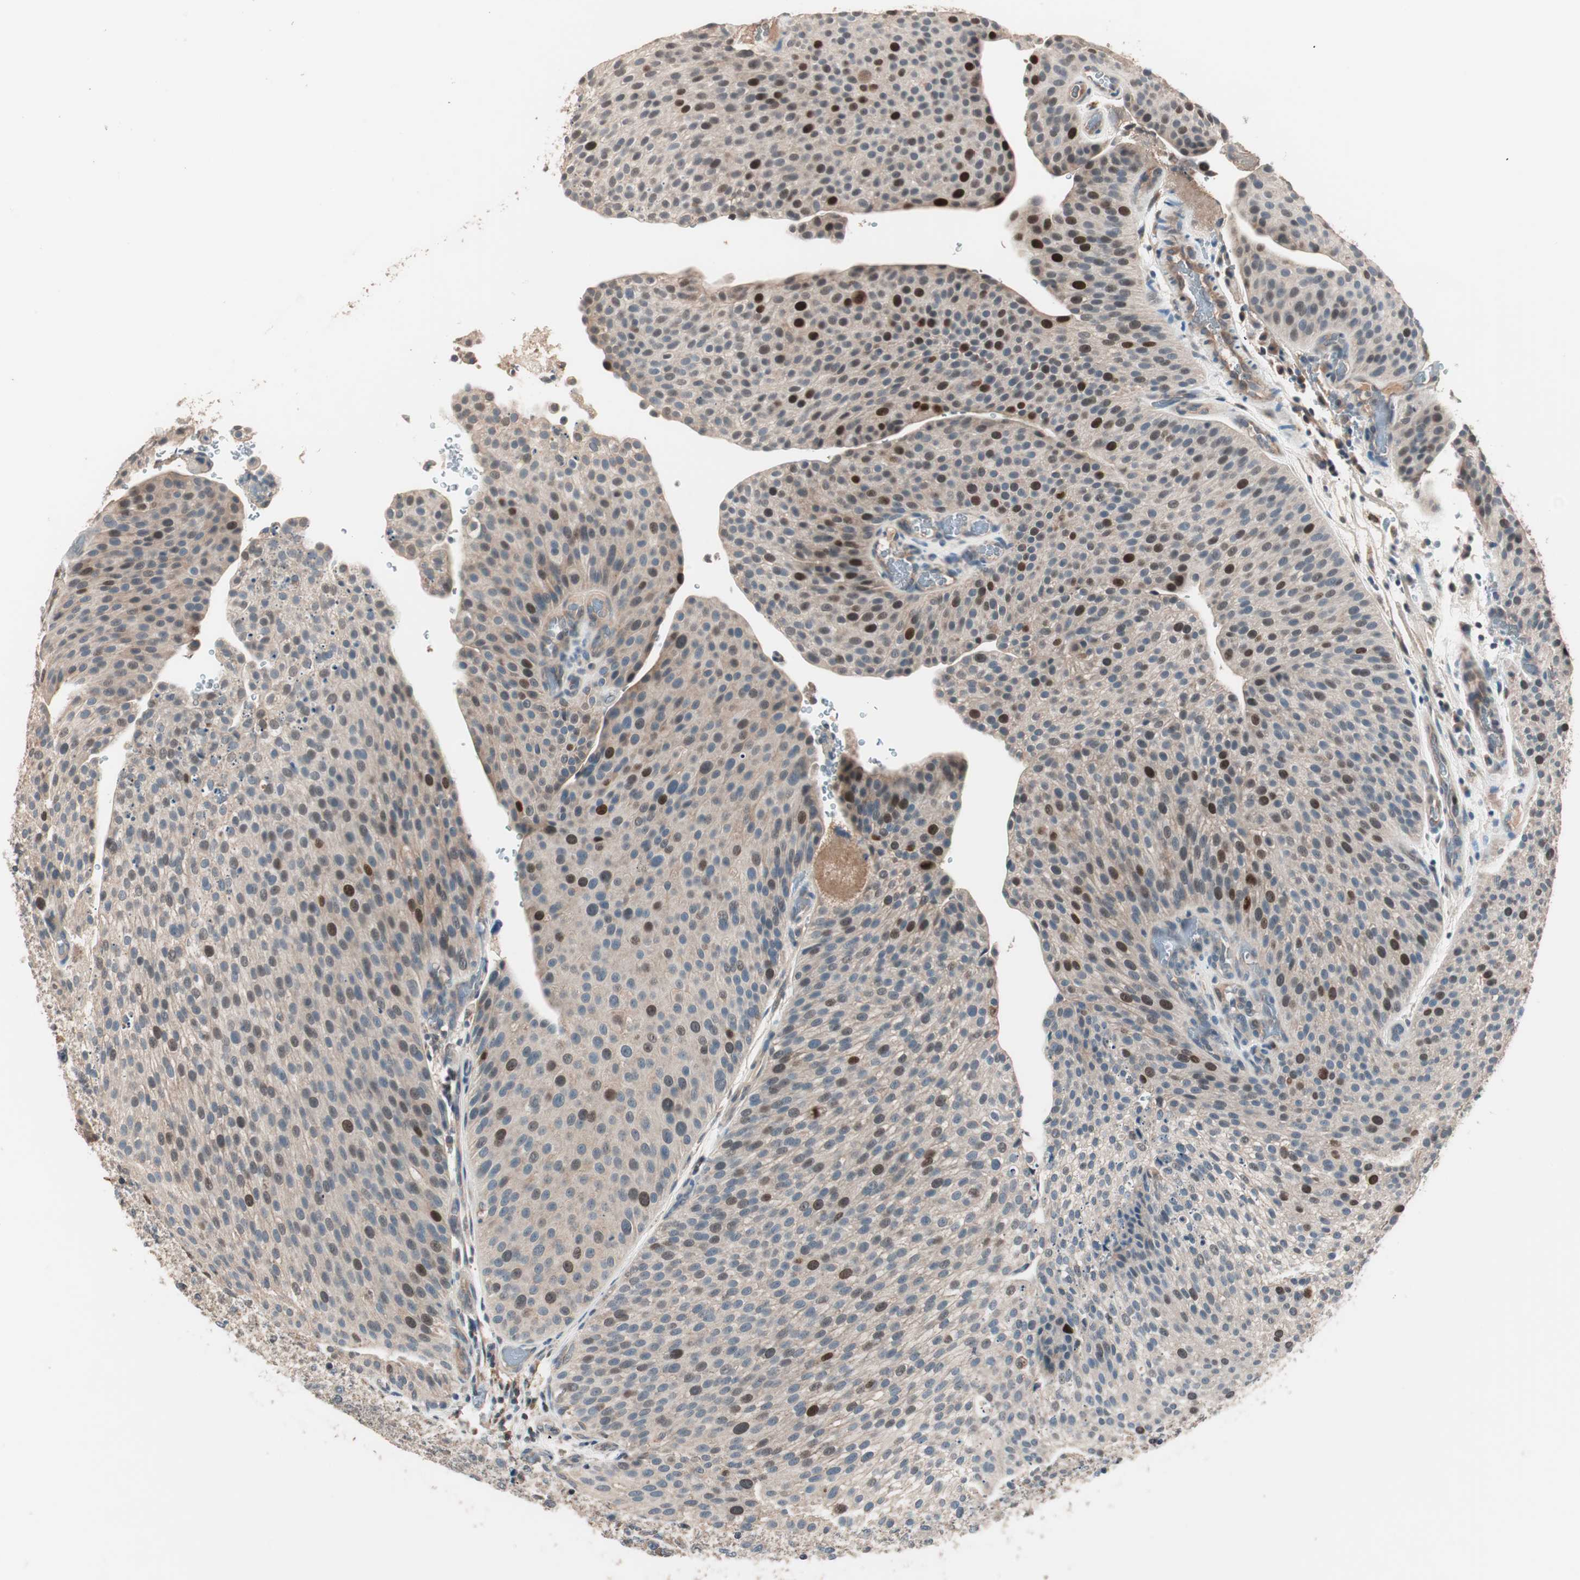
{"staining": {"intensity": "strong", "quantity": "25%-75%", "location": "cytoplasmic/membranous,nuclear"}, "tissue": "urothelial cancer", "cell_type": "Tumor cells", "image_type": "cancer", "snomed": [{"axis": "morphology", "description": "Urothelial carcinoma, Low grade"}, {"axis": "topography", "description": "Smooth muscle"}, {"axis": "topography", "description": "Urinary bladder"}], "caption": "Urothelial carcinoma (low-grade) stained with DAB (3,3'-diaminobenzidine) IHC displays high levels of strong cytoplasmic/membranous and nuclear expression in about 25%-75% of tumor cells.", "gene": "NFRKB", "patient": {"sex": "male", "age": 60}}